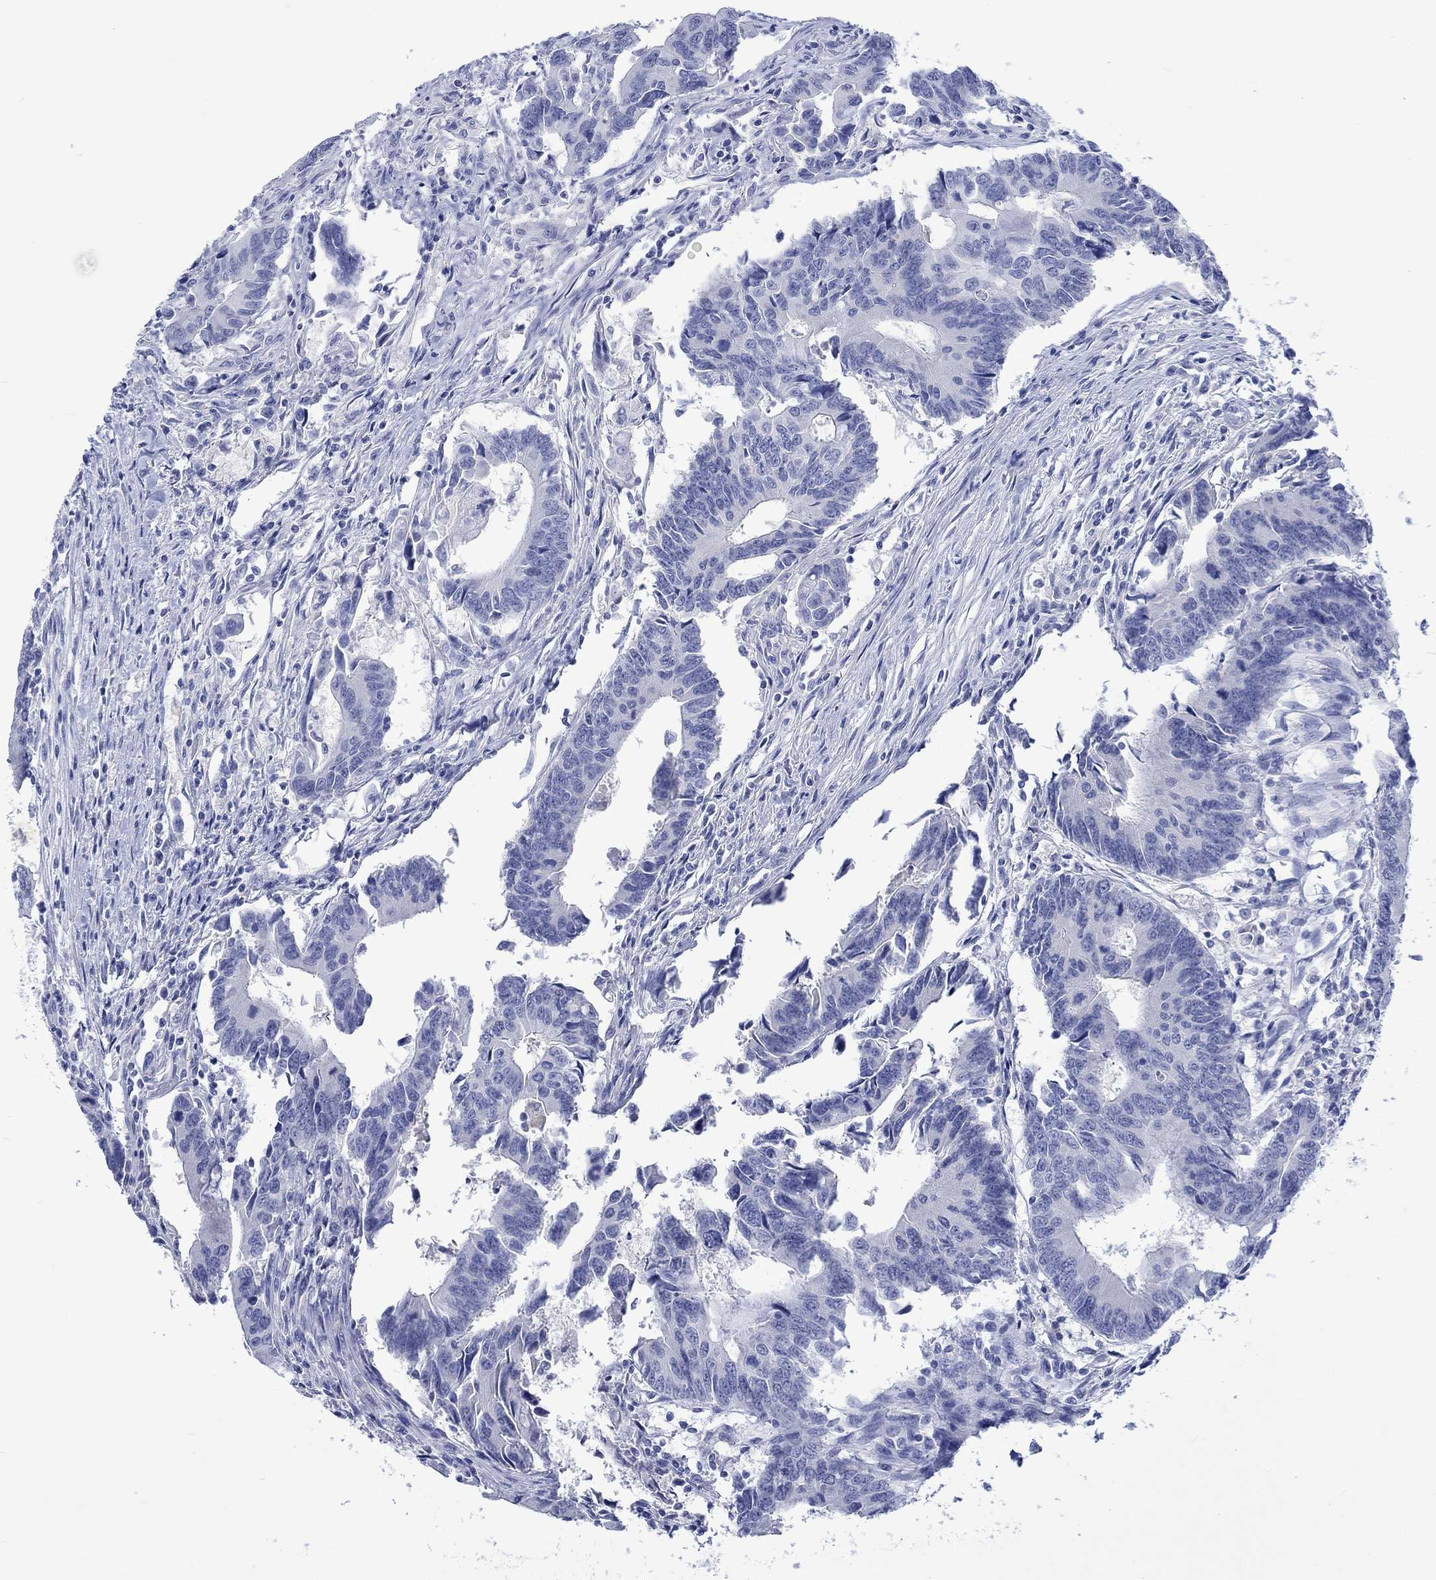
{"staining": {"intensity": "negative", "quantity": "none", "location": "none"}, "tissue": "colorectal cancer", "cell_type": "Tumor cells", "image_type": "cancer", "snomed": [{"axis": "morphology", "description": "Adenocarcinoma, NOS"}, {"axis": "topography", "description": "Rectum"}], "caption": "High magnification brightfield microscopy of adenocarcinoma (colorectal) stained with DAB (3,3'-diaminobenzidine) (brown) and counterstained with hematoxylin (blue): tumor cells show no significant positivity.", "gene": "CACNG3", "patient": {"sex": "male", "age": 67}}